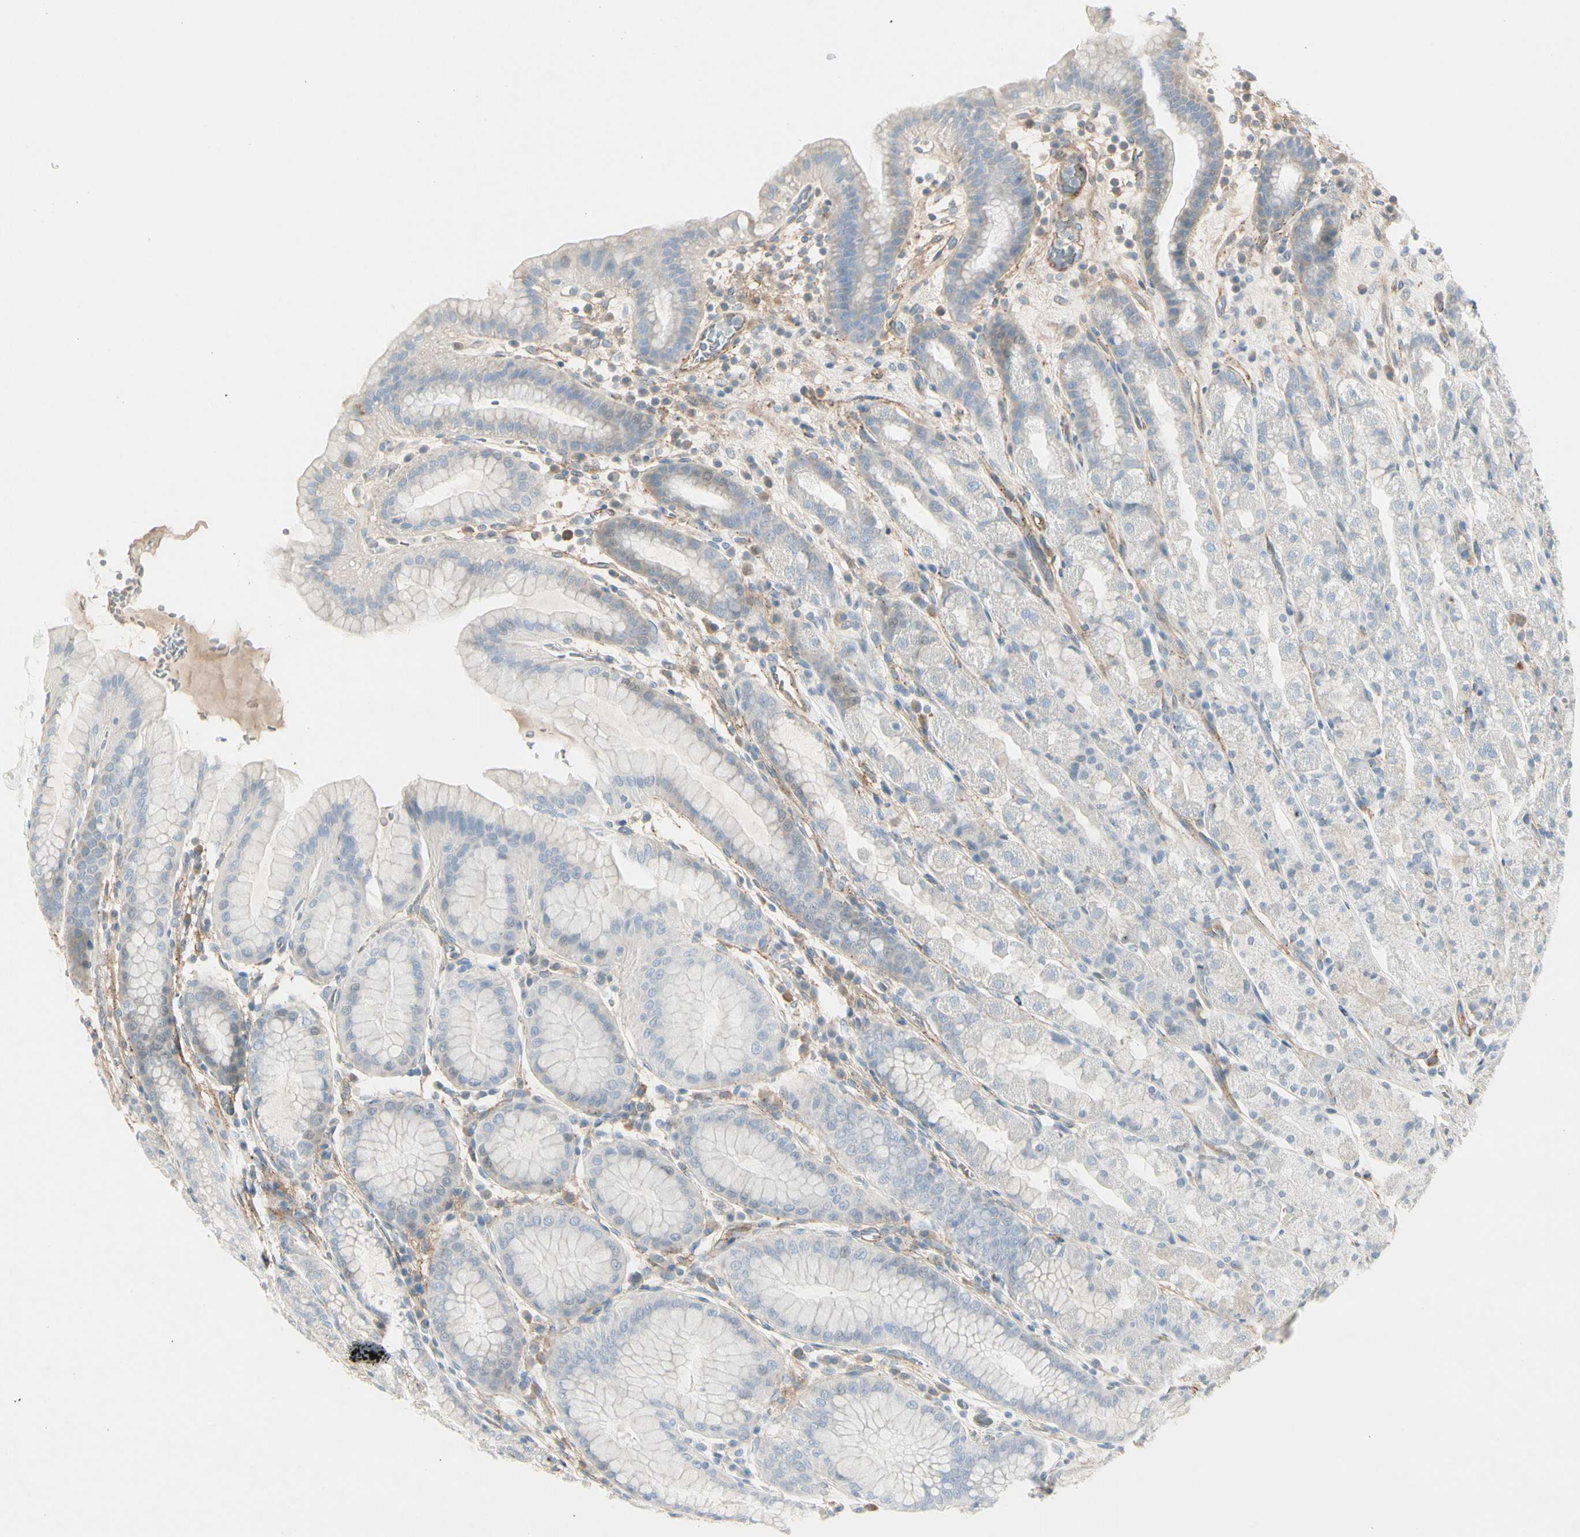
{"staining": {"intensity": "negative", "quantity": "none", "location": "none"}, "tissue": "stomach", "cell_type": "Glandular cells", "image_type": "normal", "snomed": [{"axis": "morphology", "description": "Normal tissue, NOS"}, {"axis": "topography", "description": "Stomach, upper"}], "caption": "Immunohistochemistry micrograph of normal stomach: stomach stained with DAB (3,3'-diaminobenzidine) displays no significant protein staining in glandular cells.", "gene": "CACNA2D1", "patient": {"sex": "male", "age": 68}}